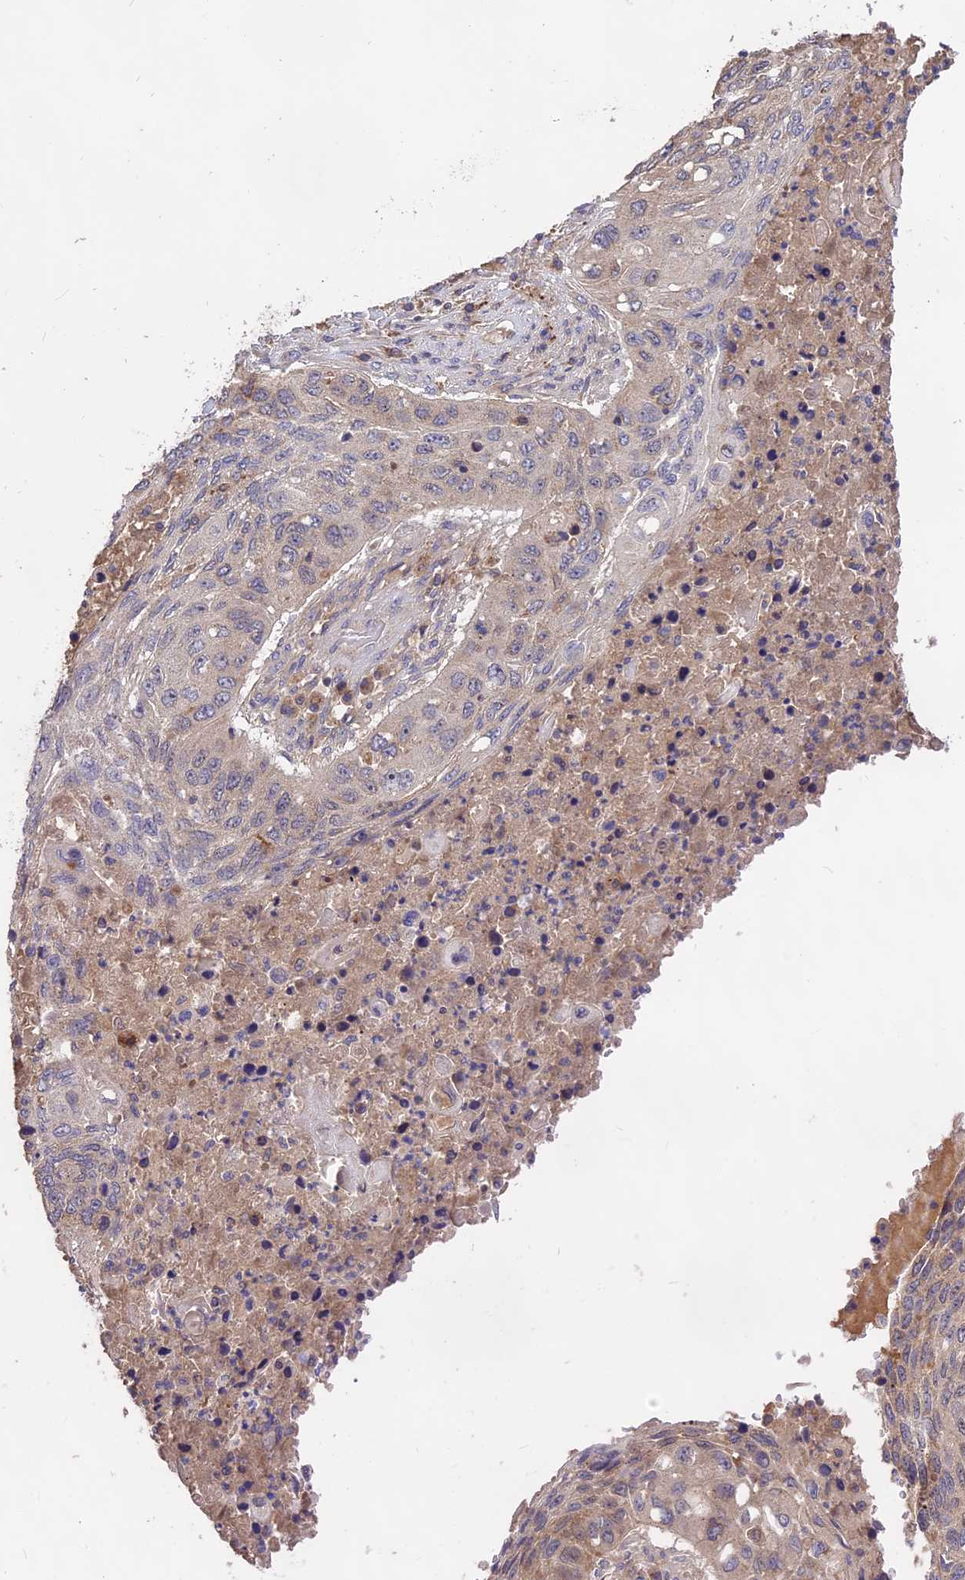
{"staining": {"intensity": "weak", "quantity": "25%-75%", "location": "cytoplasmic/membranous"}, "tissue": "lung cancer", "cell_type": "Tumor cells", "image_type": "cancer", "snomed": [{"axis": "morphology", "description": "Squamous cell carcinoma, NOS"}, {"axis": "topography", "description": "Lung"}], "caption": "Tumor cells exhibit weak cytoplasmic/membranous staining in approximately 25%-75% of cells in lung cancer.", "gene": "NUDT8", "patient": {"sex": "female", "age": 63}}